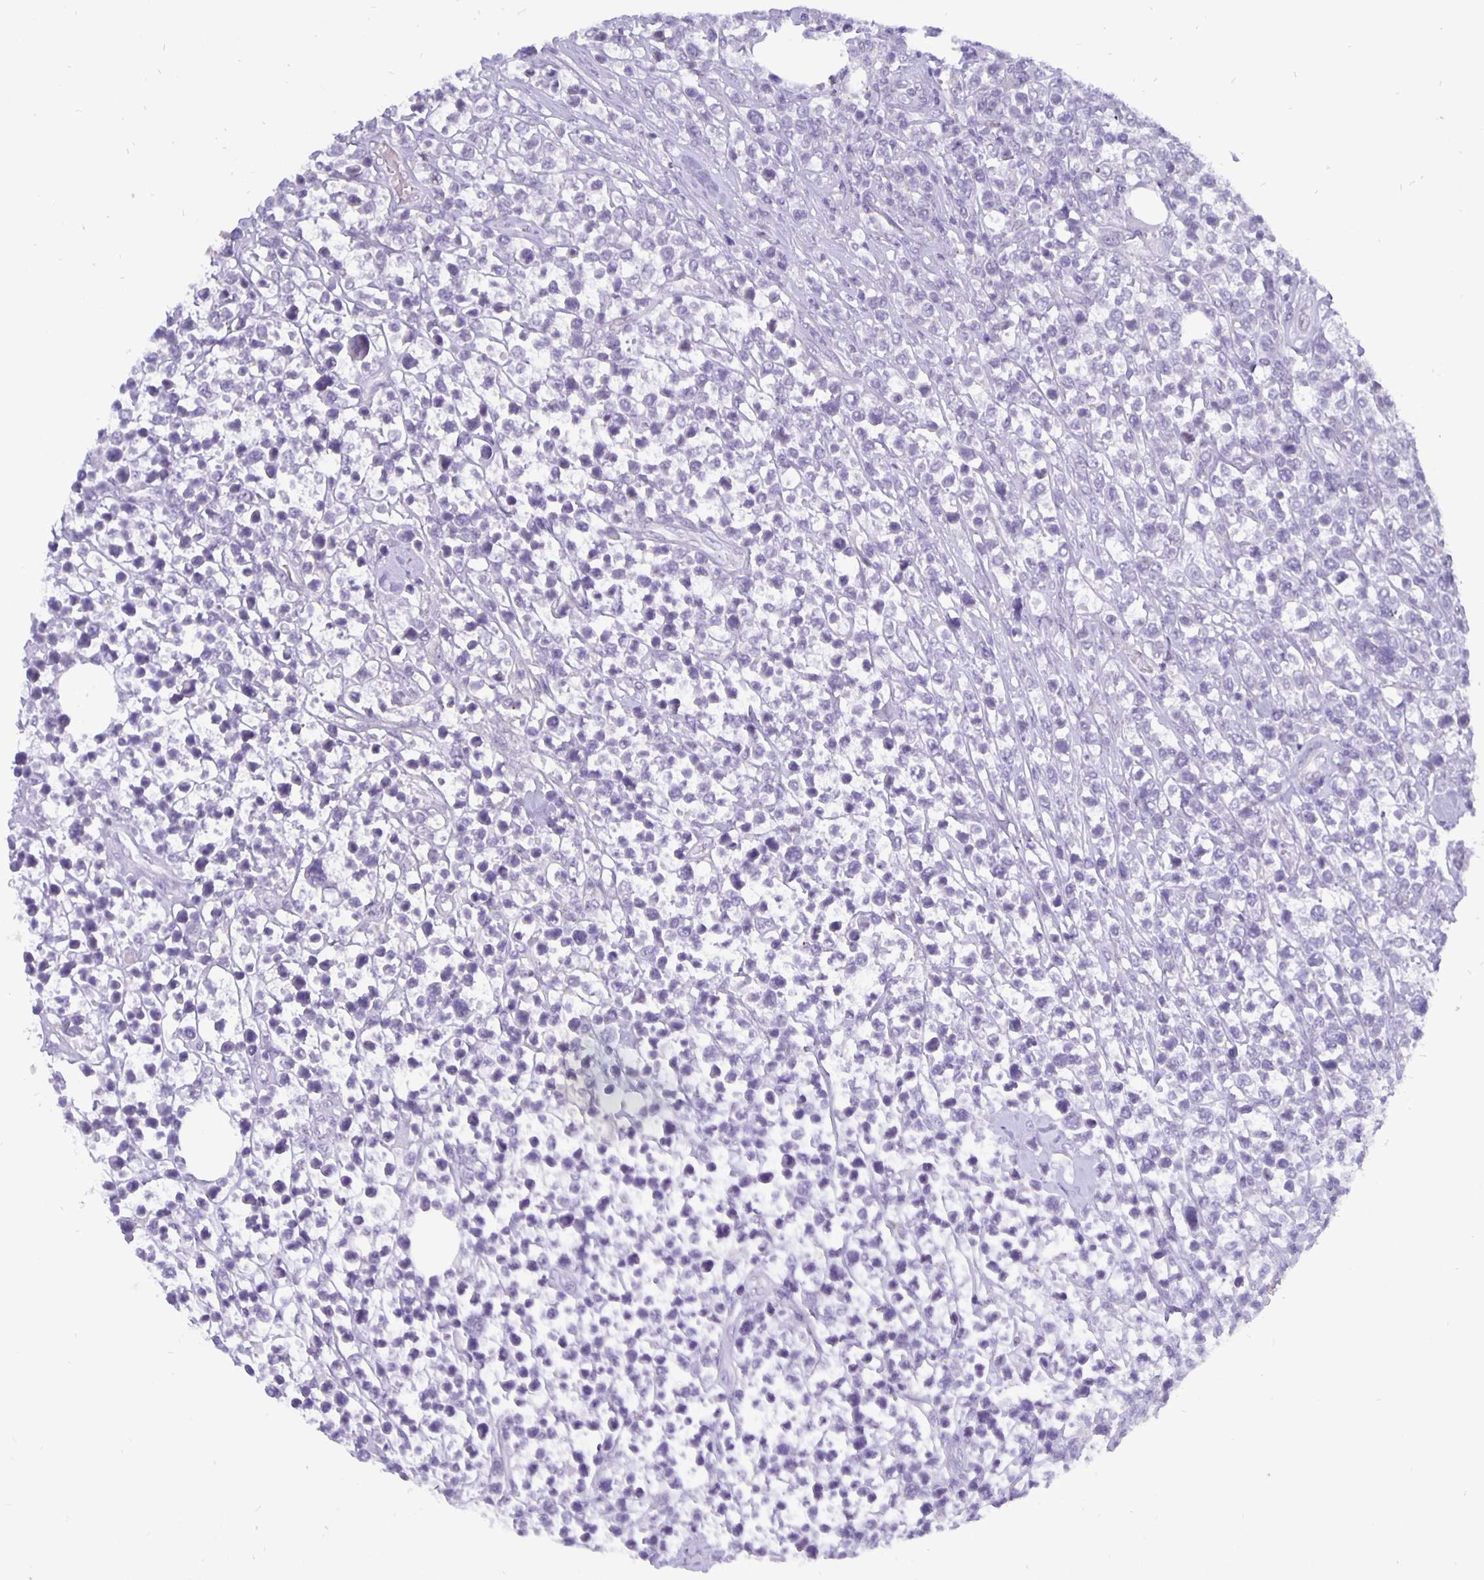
{"staining": {"intensity": "negative", "quantity": "none", "location": "none"}, "tissue": "lymphoma", "cell_type": "Tumor cells", "image_type": "cancer", "snomed": [{"axis": "morphology", "description": "Malignant lymphoma, non-Hodgkin's type, High grade"}, {"axis": "topography", "description": "Soft tissue"}], "caption": "Immunohistochemistry of lymphoma exhibits no expression in tumor cells.", "gene": "ERBB2", "patient": {"sex": "female", "age": 56}}